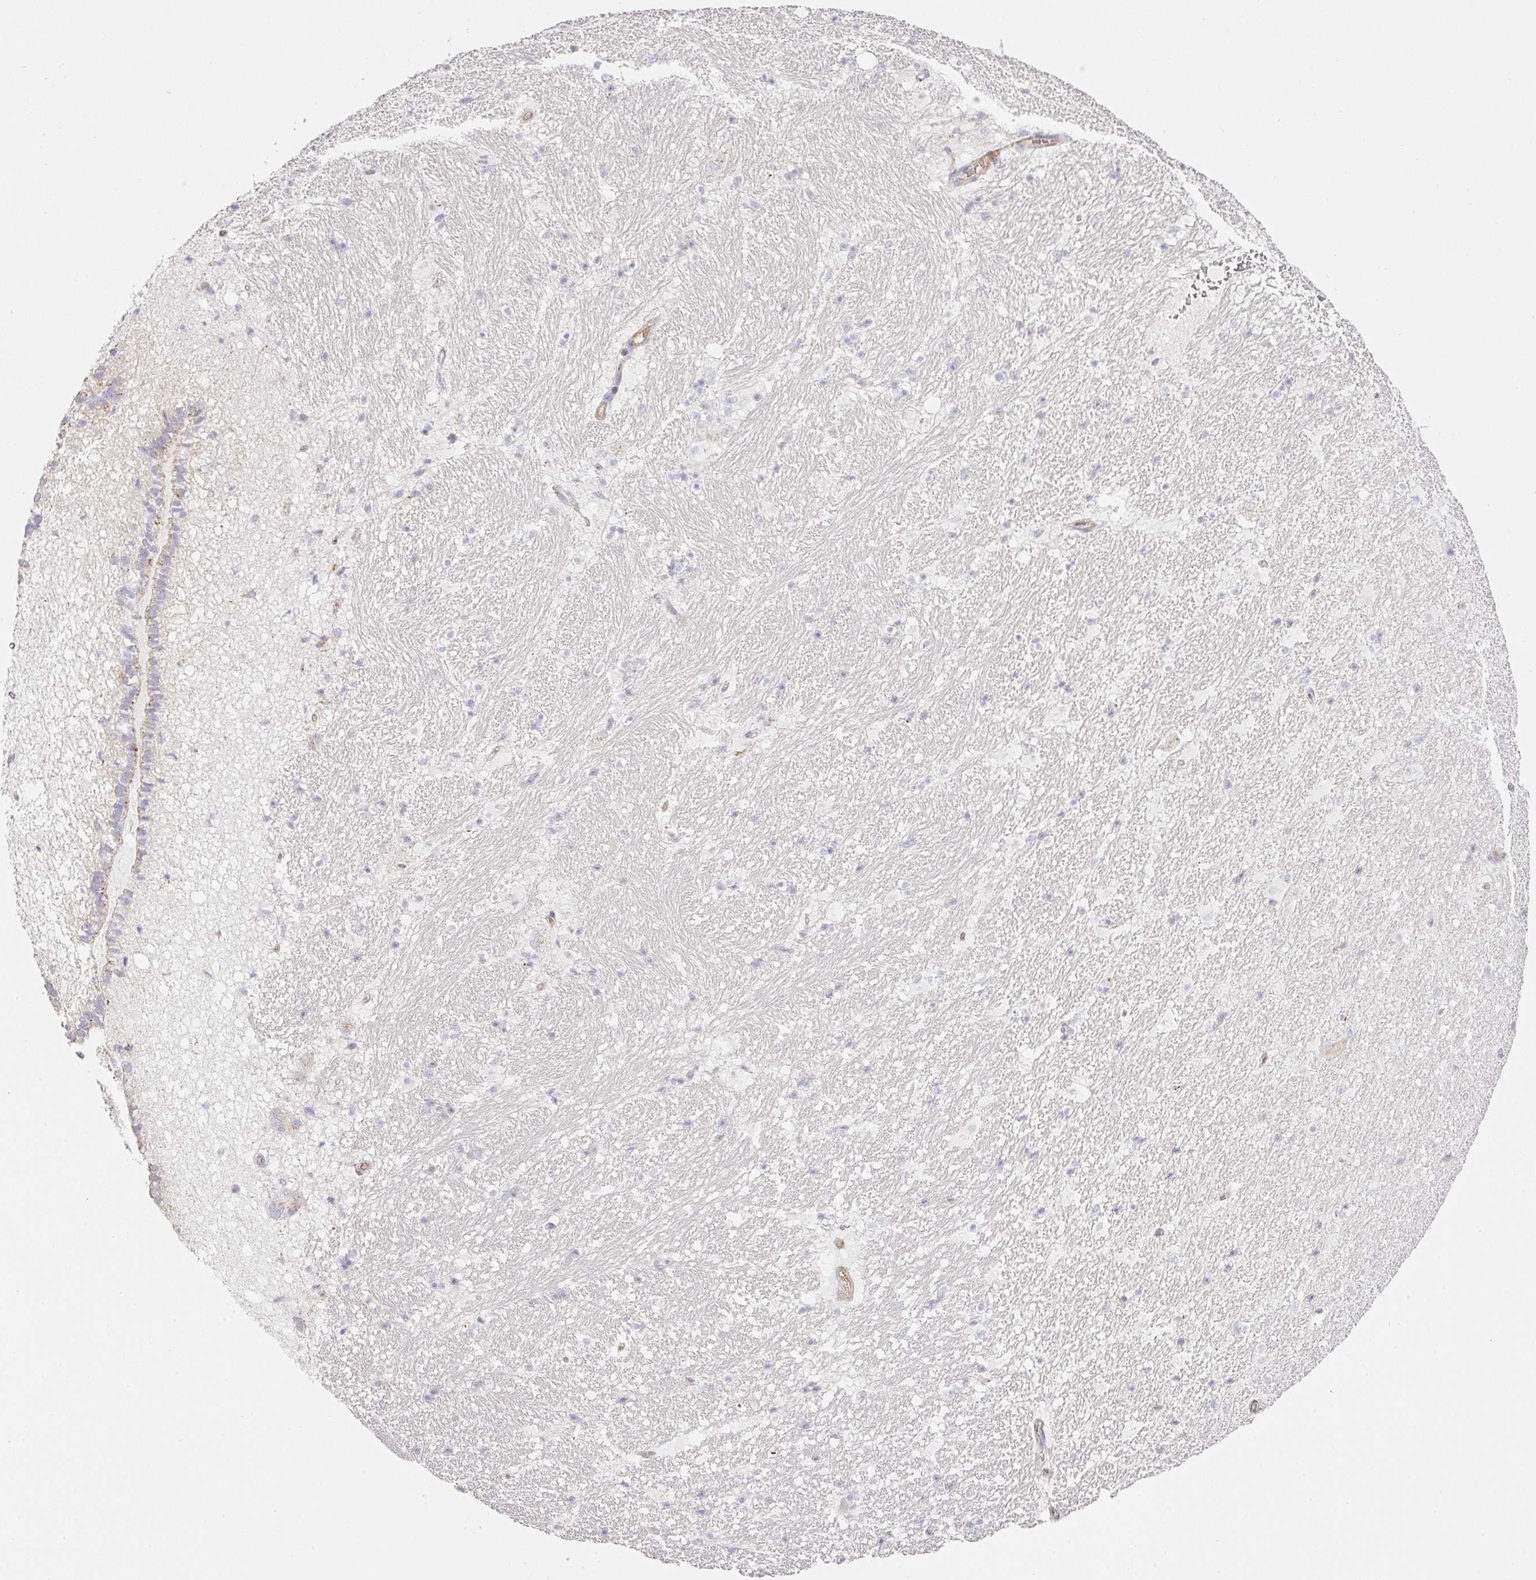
{"staining": {"intensity": "negative", "quantity": "none", "location": "none"}, "tissue": "hippocampus", "cell_type": "Glial cells", "image_type": "normal", "snomed": [{"axis": "morphology", "description": "Normal tissue, NOS"}, {"axis": "topography", "description": "Hippocampus"}], "caption": "DAB (3,3'-diaminobenzidine) immunohistochemical staining of unremarkable hippocampus shows no significant expression in glial cells.", "gene": "ATP8B2", "patient": {"sex": "male", "age": 37}}